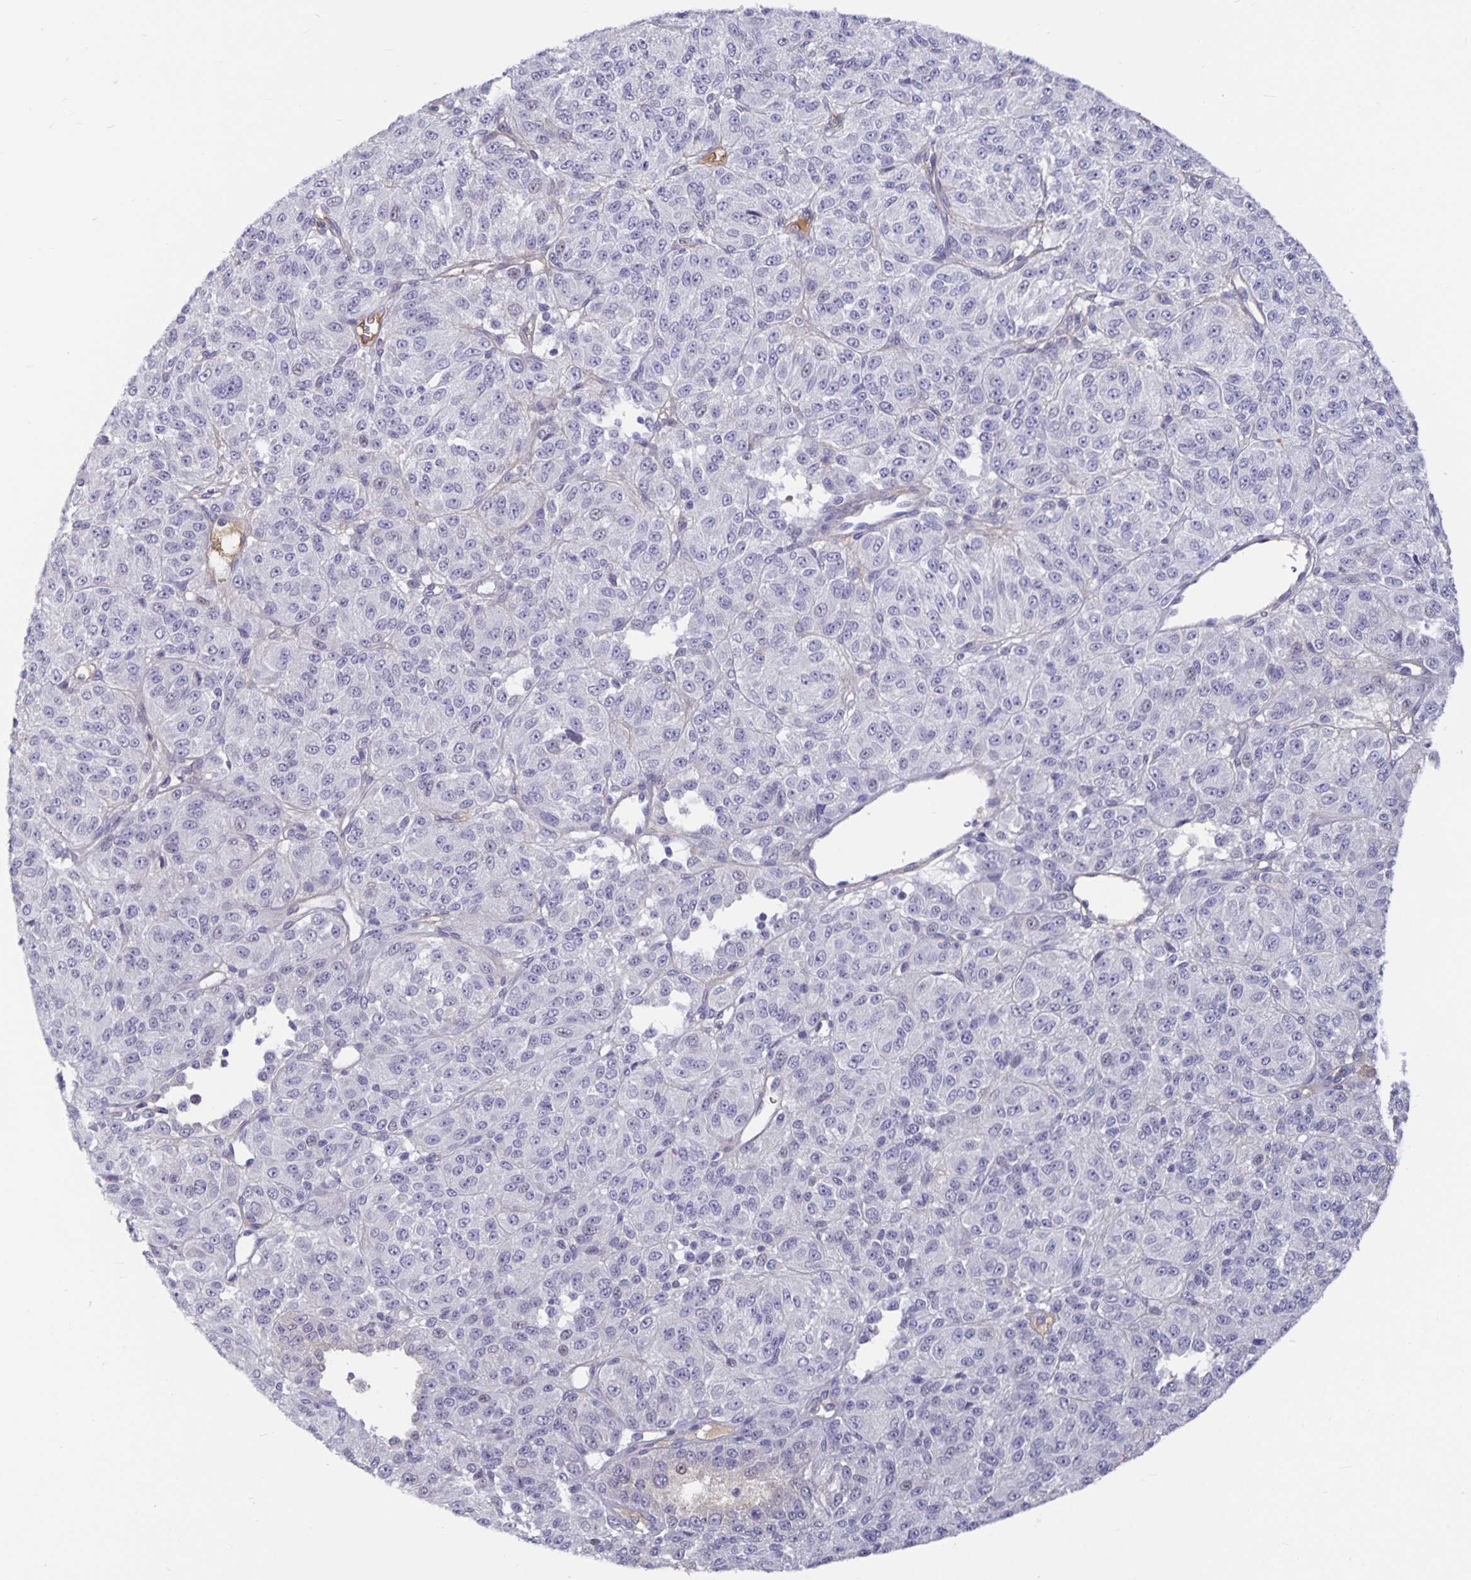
{"staining": {"intensity": "negative", "quantity": "none", "location": "none"}, "tissue": "melanoma", "cell_type": "Tumor cells", "image_type": "cancer", "snomed": [{"axis": "morphology", "description": "Malignant melanoma, Metastatic site"}, {"axis": "topography", "description": "Brain"}], "caption": "Immunohistochemistry (IHC) of human malignant melanoma (metastatic site) displays no staining in tumor cells.", "gene": "OLIG2", "patient": {"sex": "female", "age": 56}}